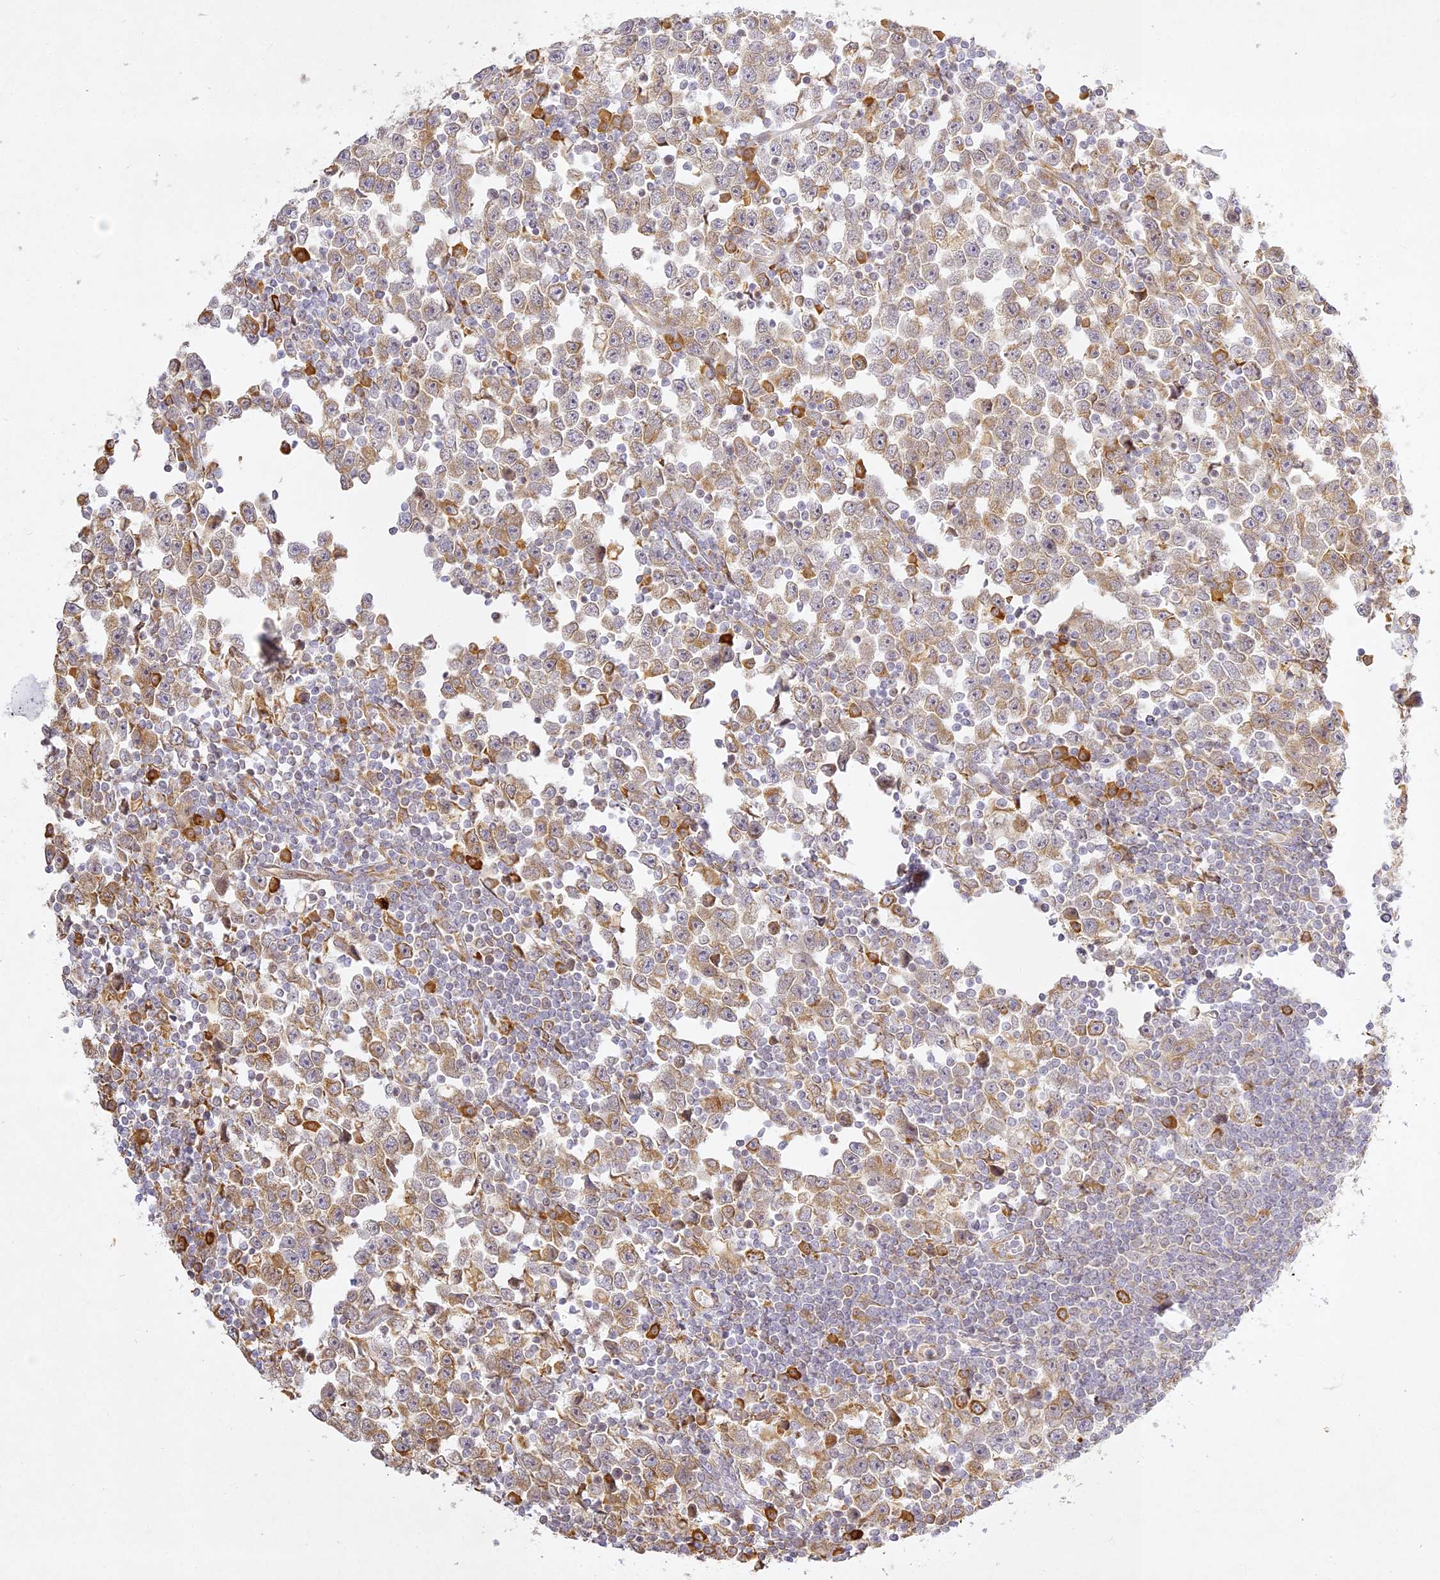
{"staining": {"intensity": "moderate", "quantity": "<25%", "location": "cytoplasmic/membranous"}, "tissue": "testis cancer", "cell_type": "Tumor cells", "image_type": "cancer", "snomed": [{"axis": "morphology", "description": "Normal tissue, NOS"}, {"axis": "morphology", "description": "Seminoma, NOS"}, {"axis": "topography", "description": "Testis"}], "caption": "Testis cancer (seminoma) stained with DAB (3,3'-diaminobenzidine) immunohistochemistry shows low levels of moderate cytoplasmic/membranous expression in about <25% of tumor cells.", "gene": "SLC30A5", "patient": {"sex": "male", "age": 43}}